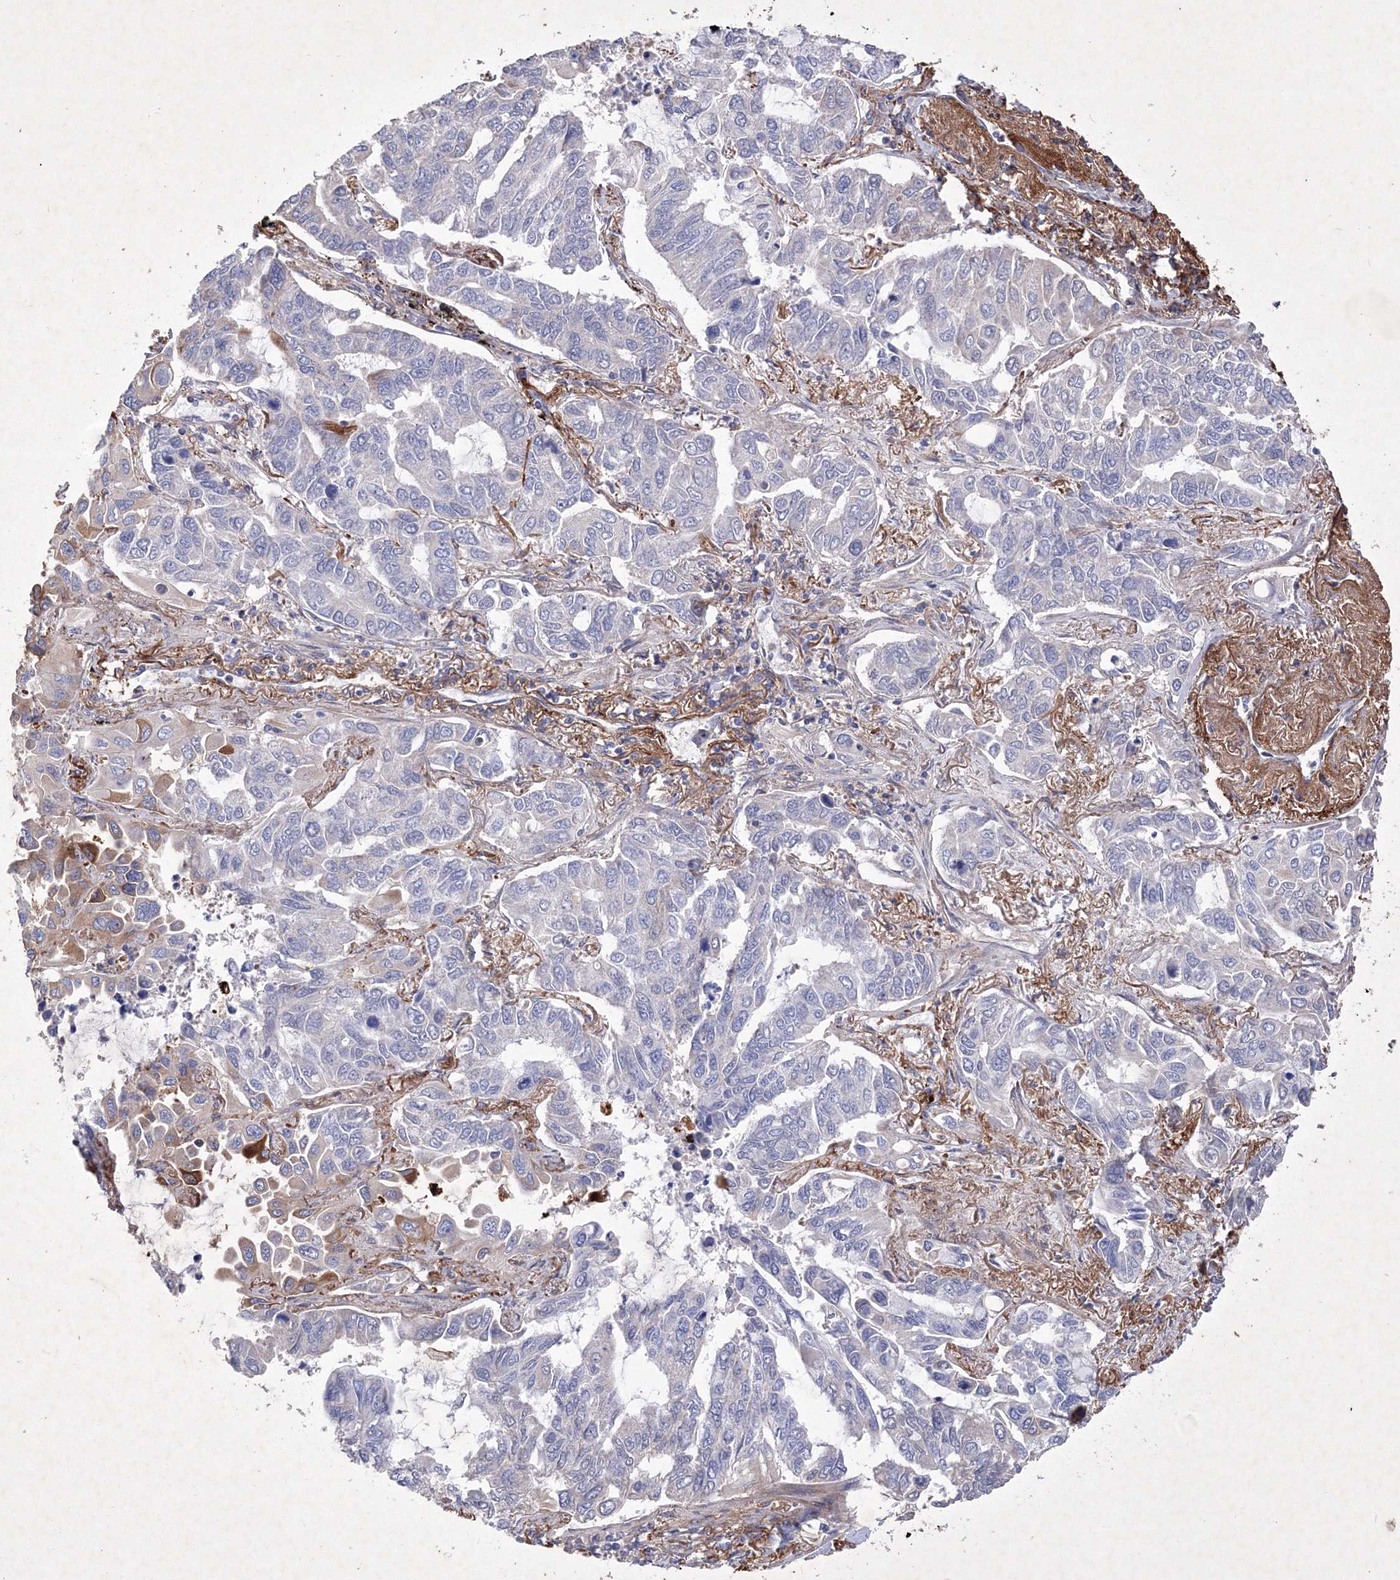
{"staining": {"intensity": "negative", "quantity": "none", "location": "none"}, "tissue": "lung cancer", "cell_type": "Tumor cells", "image_type": "cancer", "snomed": [{"axis": "morphology", "description": "Adenocarcinoma, NOS"}, {"axis": "topography", "description": "Lung"}], "caption": "The immunohistochemistry (IHC) image has no significant positivity in tumor cells of adenocarcinoma (lung) tissue.", "gene": "SNX18", "patient": {"sex": "male", "age": 64}}